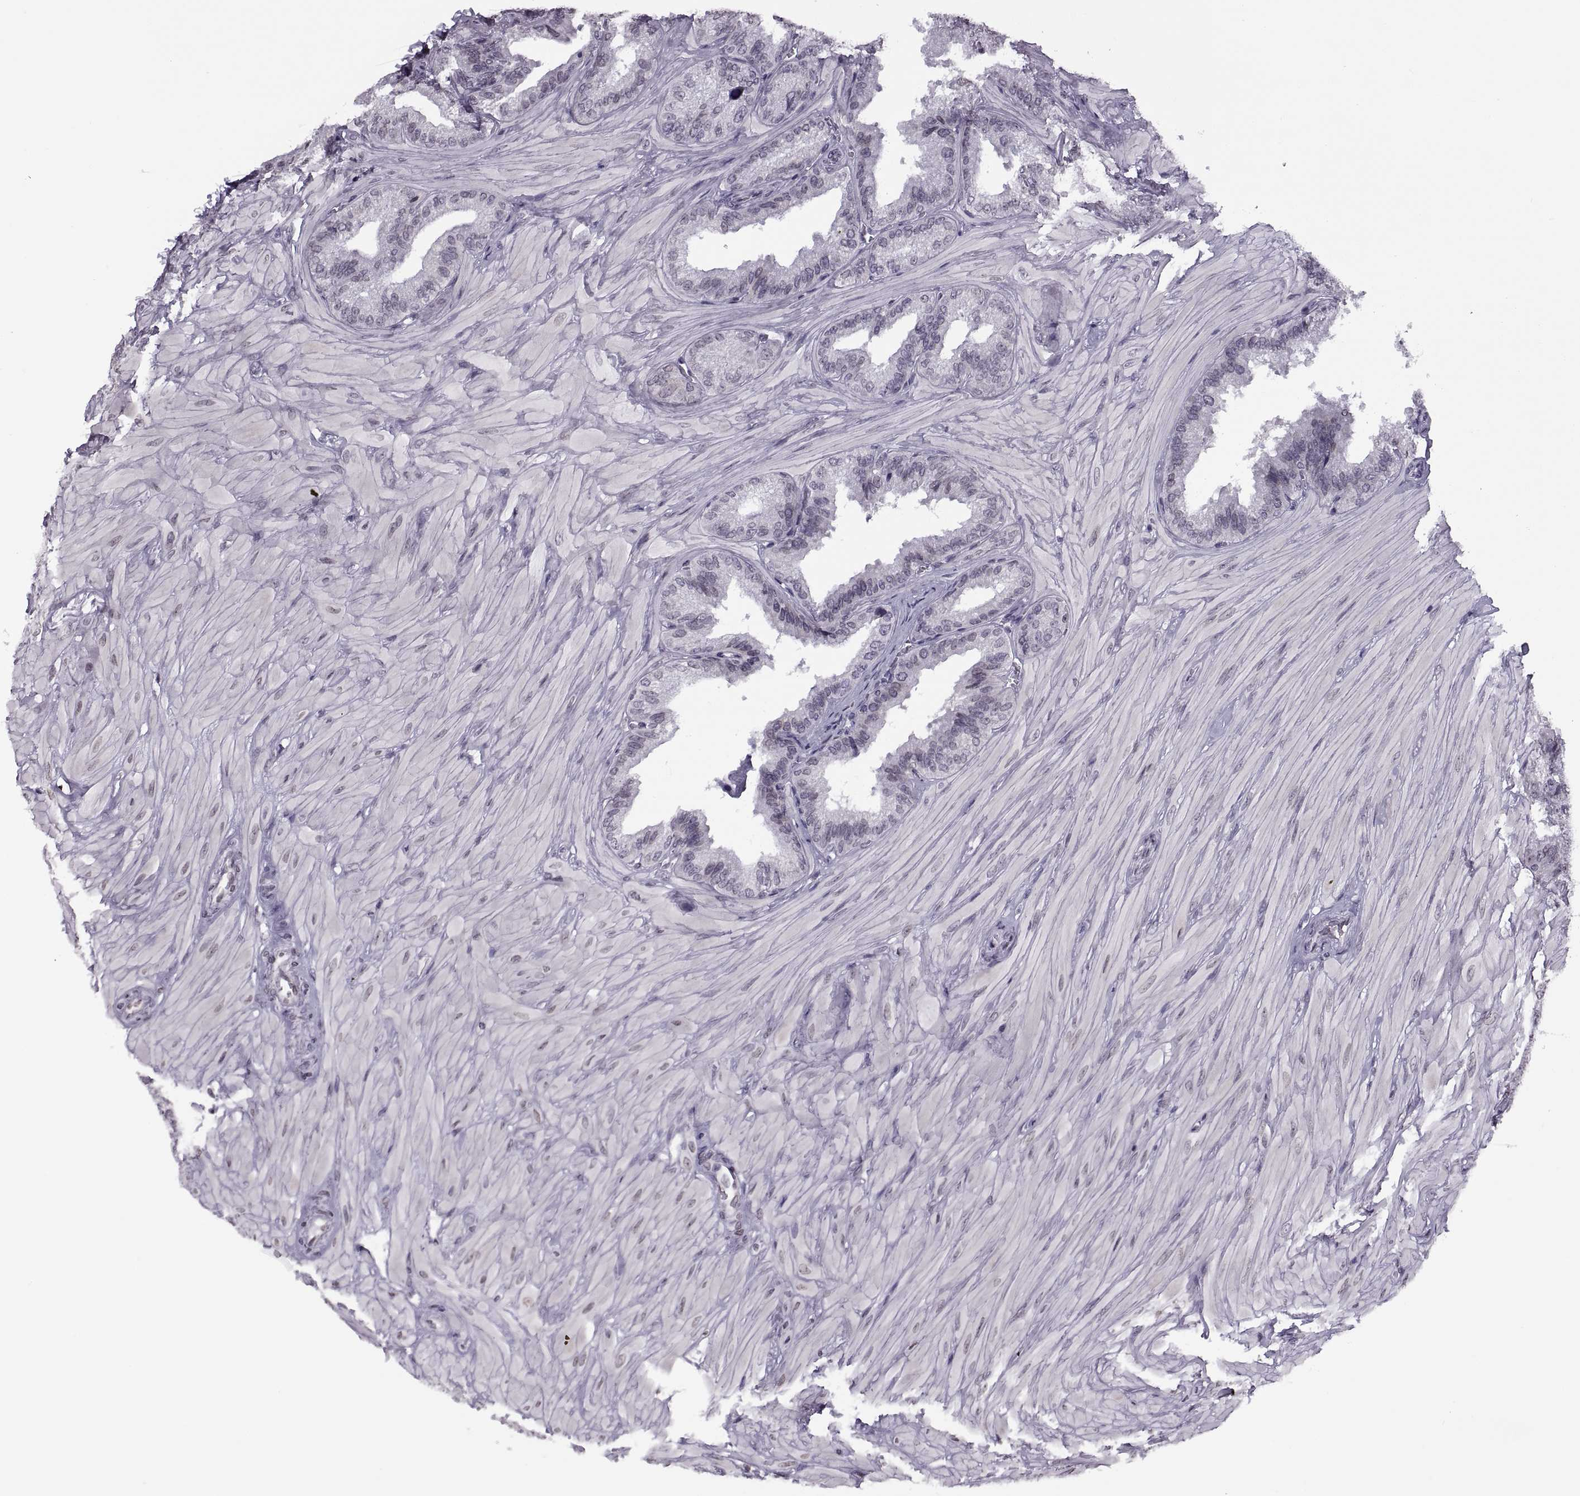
{"staining": {"intensity": "negative", "quantity": "none", "location": "none"}, "tissue": "seminal vesicle", "cell_type": "Glandular cells", "image_type": "normal", "snomed": [{"axis": "morphology", "description": "Normal tissue, NOS"}, {"axis": "topography", "description": "Seminal veicle"}], "caption": "Image shows no protein expression in glandular cells of benign seminal vesicle.", "gene": "H1", "patient": {"sex": "male", "age": 37}}